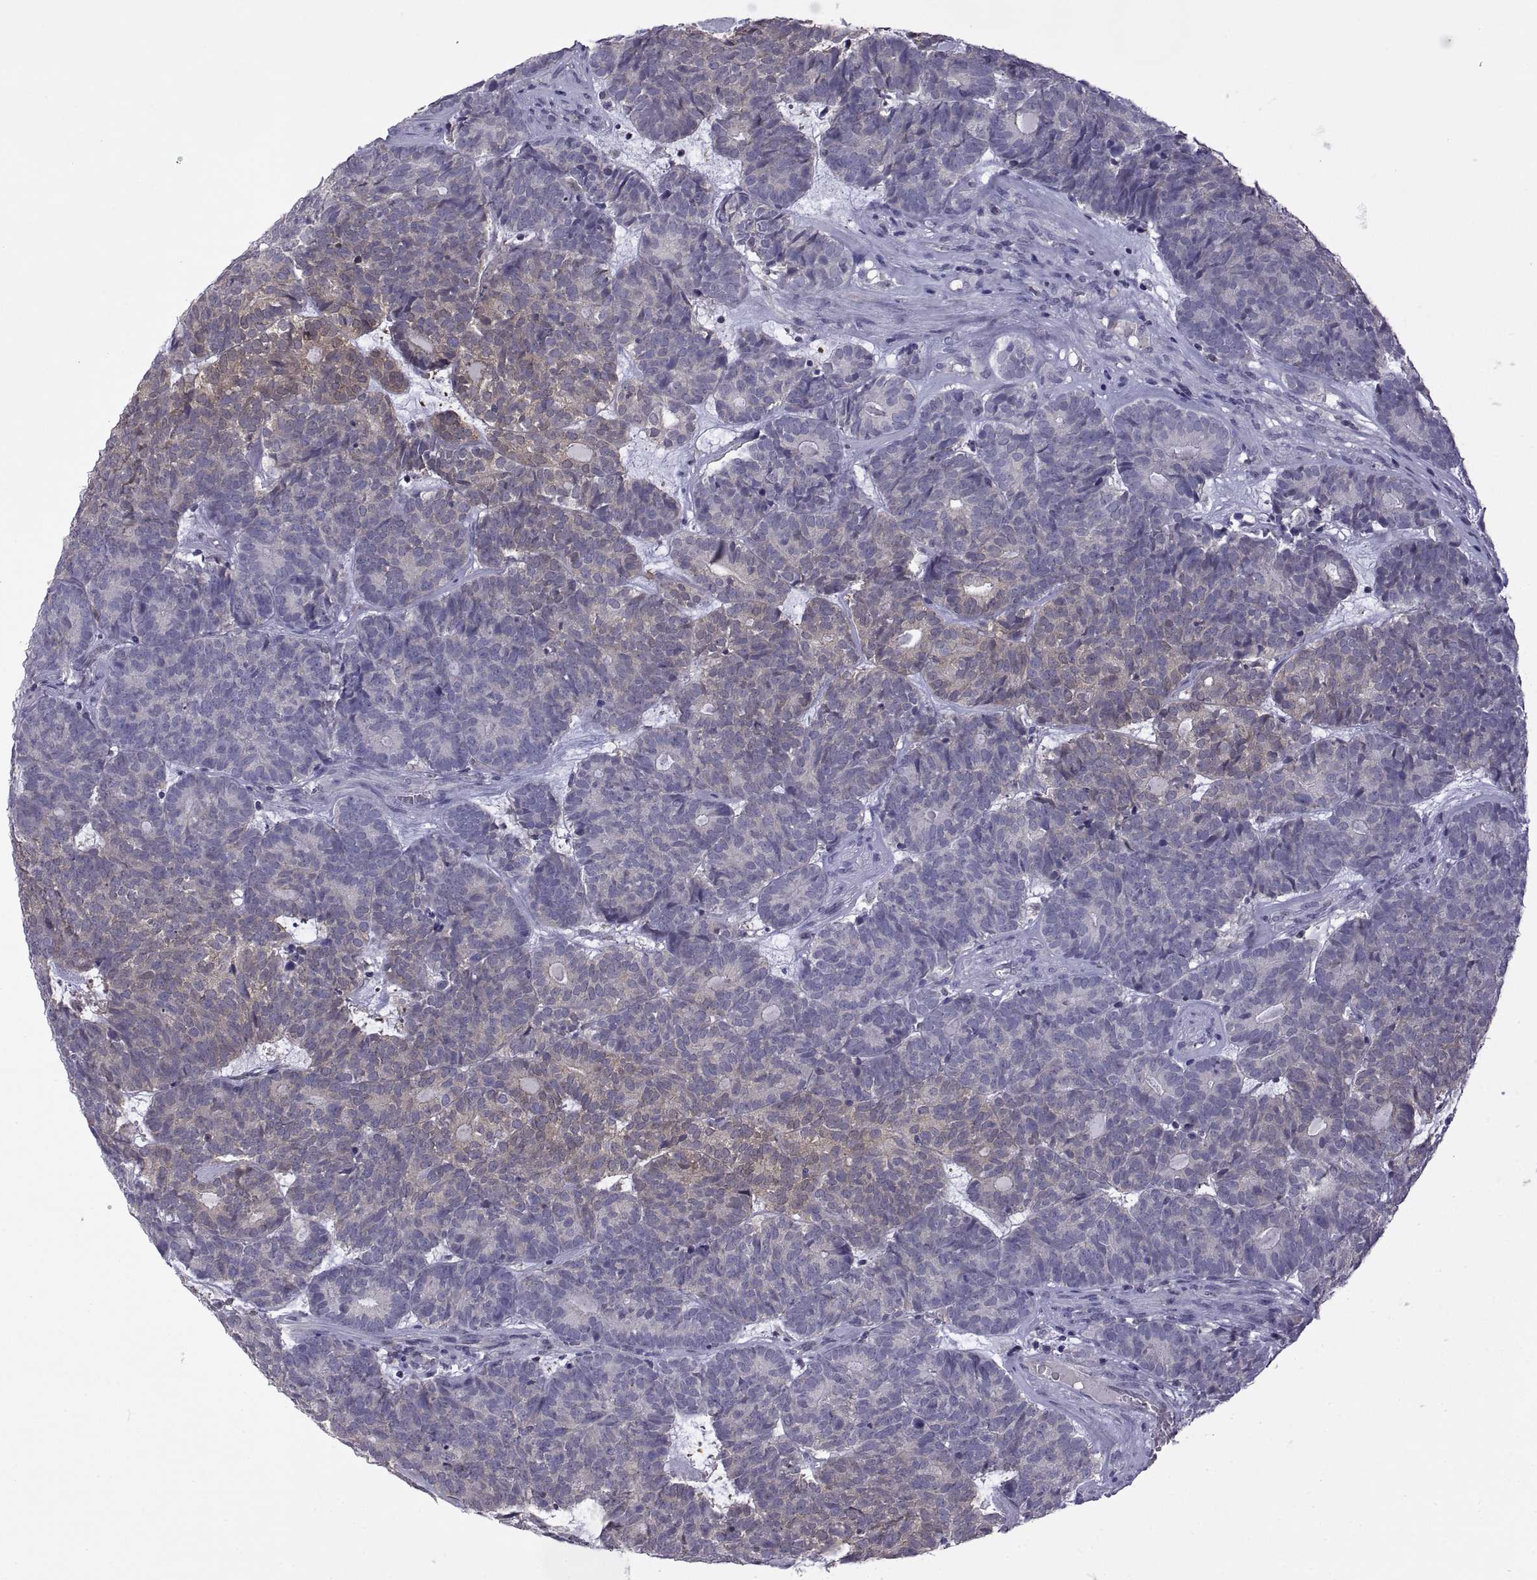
{"staining": {"intensity": "weak", "quantity": "<25%", "location": "cytoplasmic/membranous"}, "tissue": "head and neck cancer", "cell_type": "Tumor cells", "image_type": "cancer", "snomed": [{"axis": "morphology", "description": "Adenocarcinoma, NOS"}, {"axis": "topography", "description": "Head-Neck"}], "caption": "DAB (3,3'-diaminobenzidine) immunohistochemical staining of human head and neck cancer reveals no significant expression in tumor cells.", "gene": "FGF9", "patient": {"sex": "female", "age": 81}}